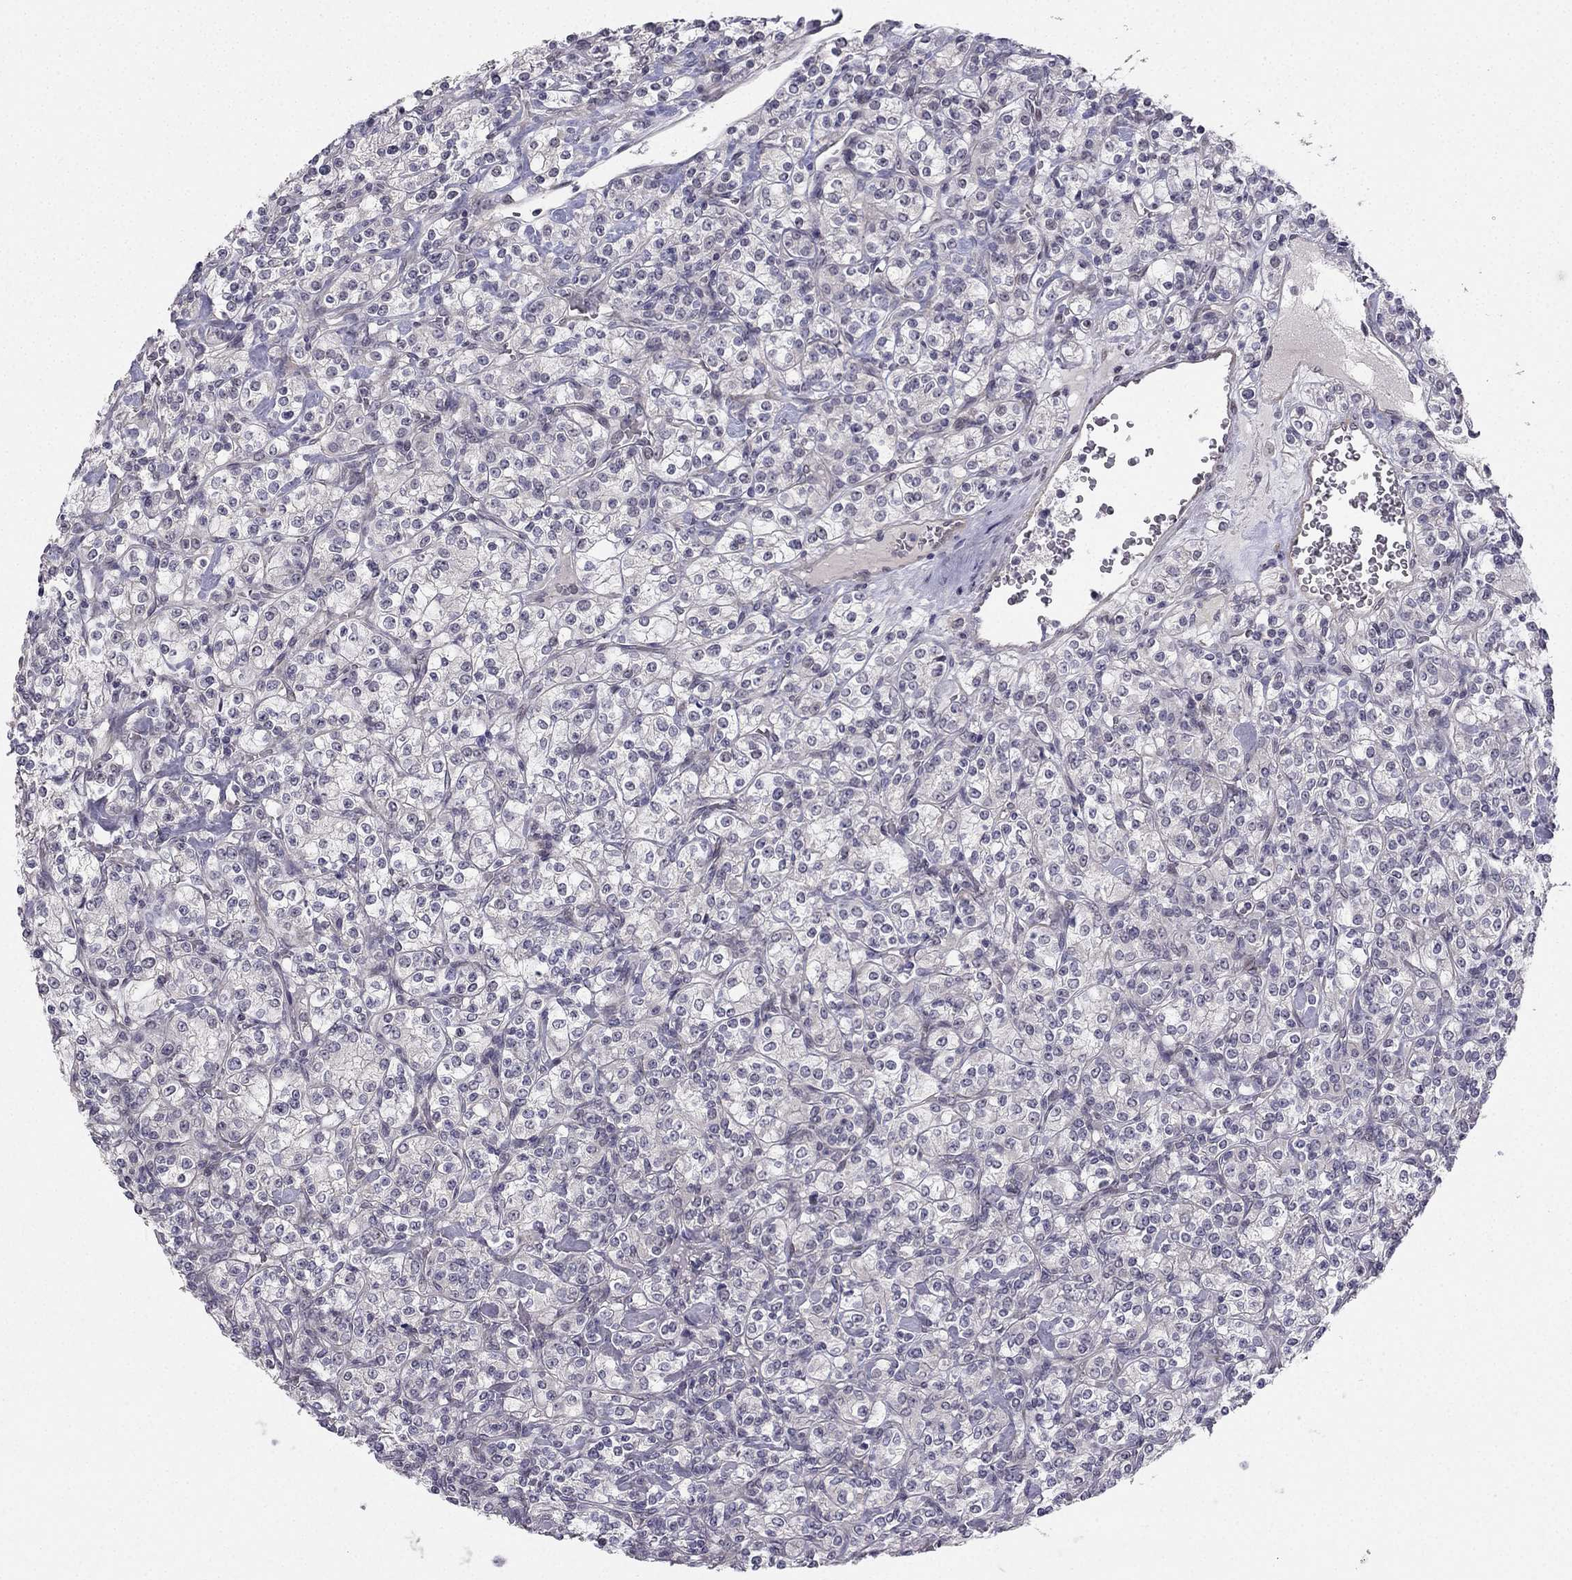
{"staining": {"intensity": "negative", "quantity": "none", "location": "none"}, "tissue": "renal cancer", "cell_type": "Tumor cells", "image_type": "cancer", "snomed": [{"axis": "morphology", "description": "Adenocarcinoma, NOS"}, {"axis": "topography", "description": "Kidney"}], "caption": "Protein analysis of renal cancer demonstrates no significant positivity in tumor cells.", "gene": "CHST8", "patient": {"sex": "male", "age": 77}}